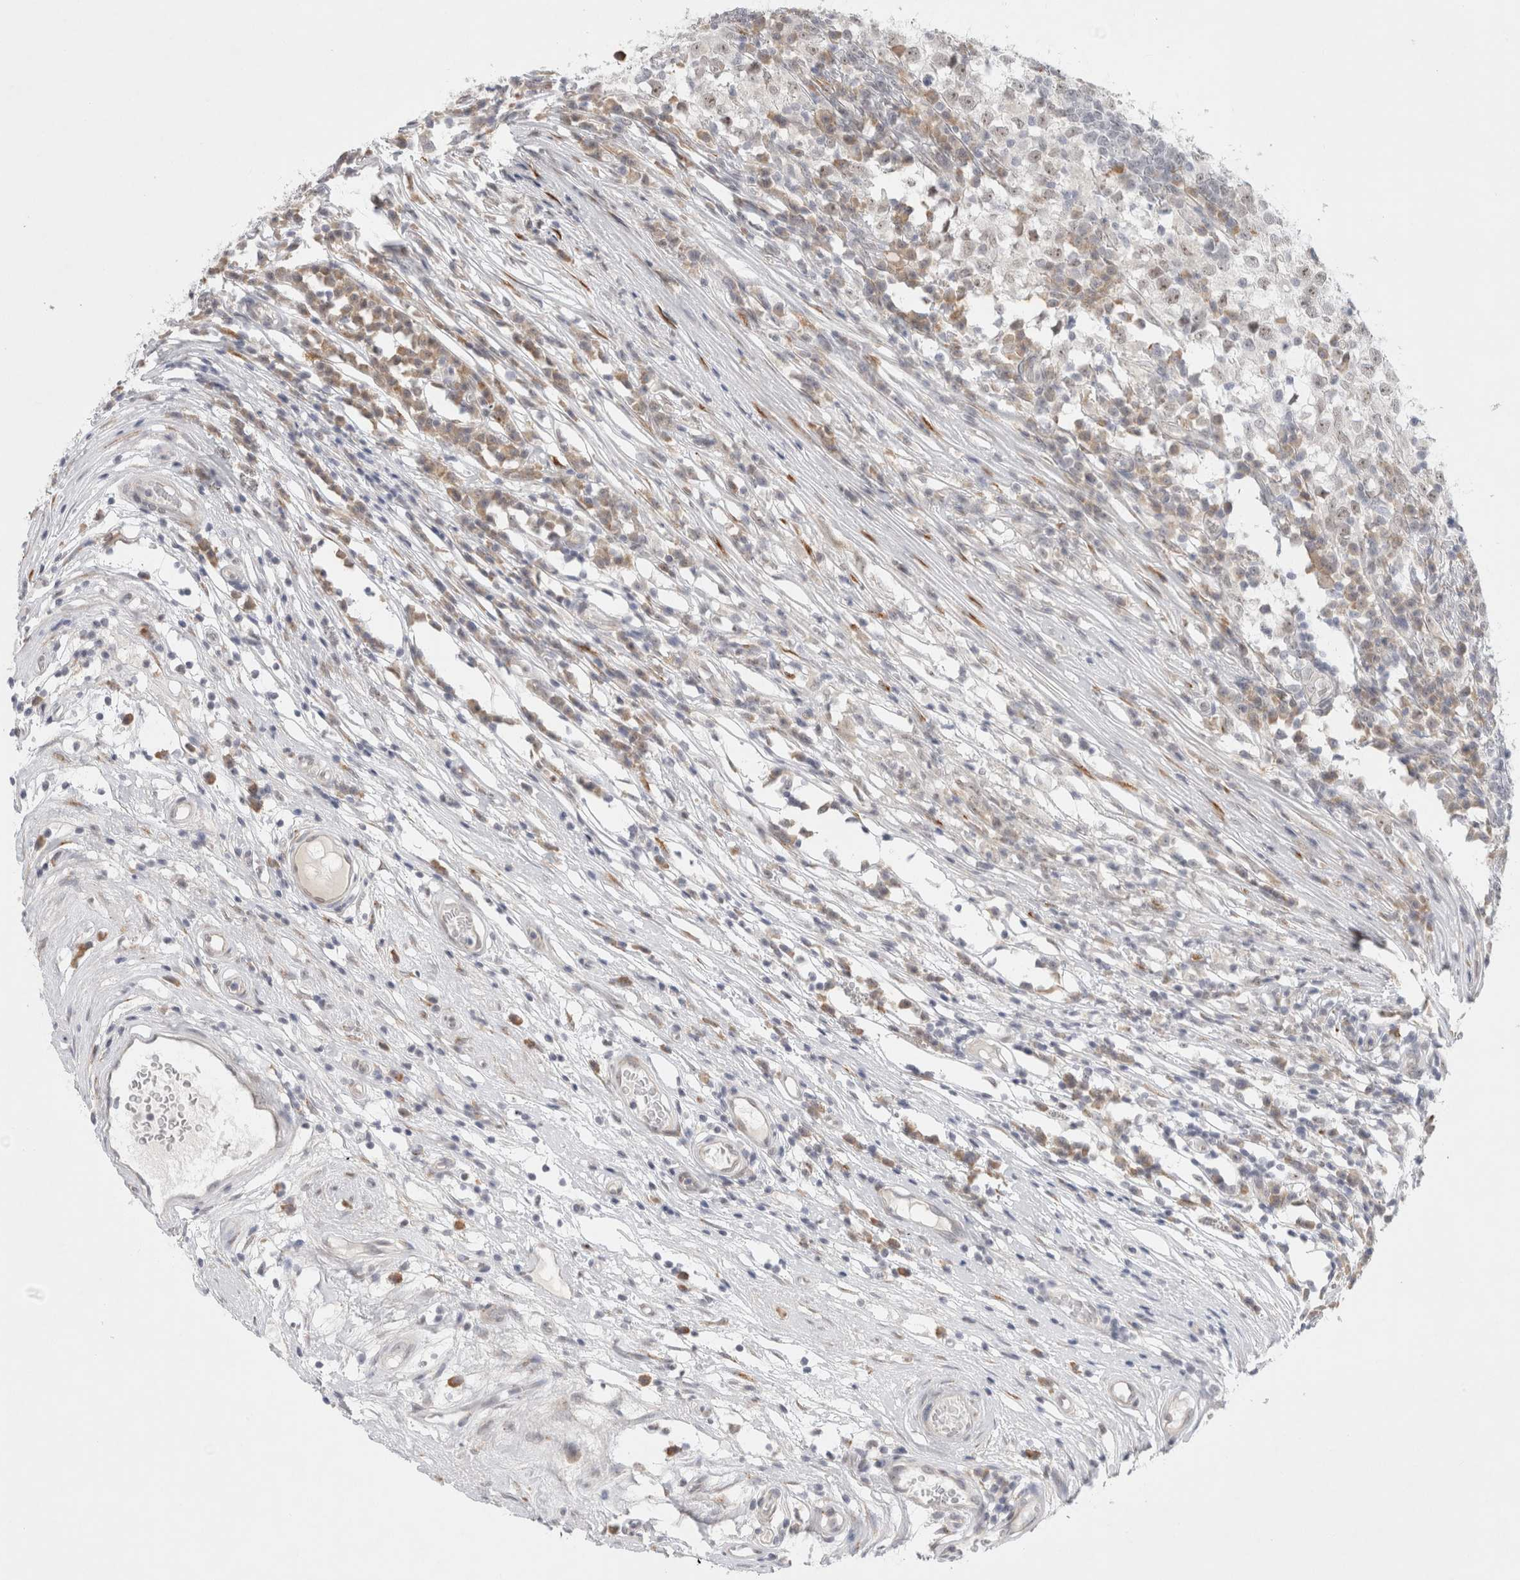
{"staining": {"intensity": "weak", "quantity": "25%-75%", "location": "nuclear"}, "tissue": "testis cancer", "cell_type": "Tumor cells", "image_type": "cancer", "snomed": [{"axis": "morphology", "description": "Seminoma, NOS"}, {"axis": "topography", "description": "Testis"}], "caption": "DAB immunohistochemical staining of human testis cancer exhibits weak nuclear protein positivity in about 25%-75% of tumor cells. (brown staining indicates protein expression, while blue staining denotes nuclei).", "gene": "TRMT1L", "patient": {"sex": "male", "age": 65}}